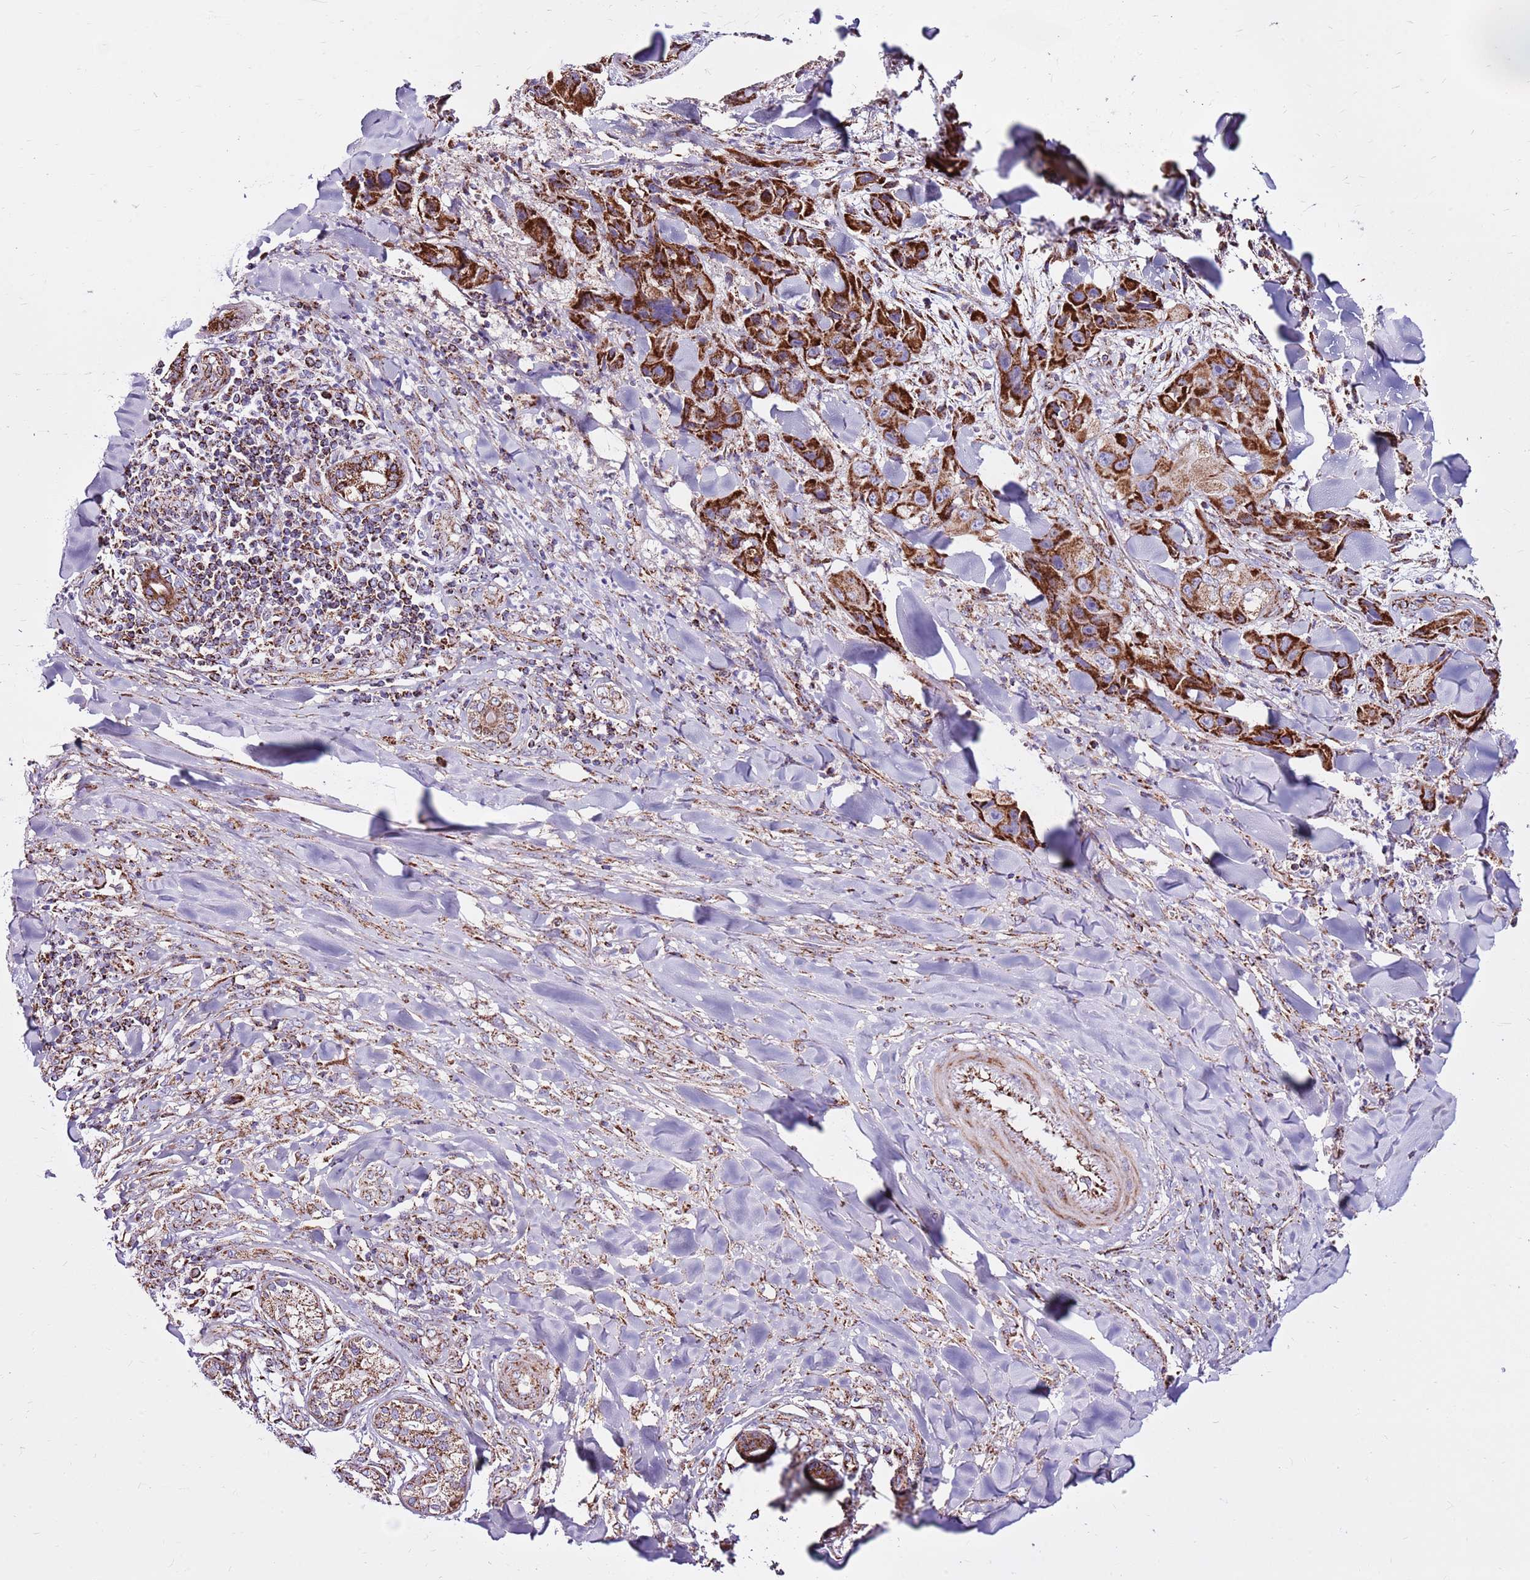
{"staining": {"intensity": "strong", "quantity": ">75%", "location": "cytoplasmic/membranous"}, "tissue": "skin cancer", "cell_type": "Tumor cells", "image_type": "cancer", "snomed": [{"axis": "morphology", "description": "Squamous cell carcinoma, NOS"}, {"axis": "topography", "description": "Skin"}, {"axis": "topography", "description": "Subcutis"}], "caption": "A brown stain shows strong cytoplasmic/membranous expression of a protein in skin cancer tumor cells. (DAB (3,3'-diaminobenzidine) = brown stain, brightfield microscopy at high magnification).", "gene": "HECTD4", "patient": {"sex": "male", "age": 73}}